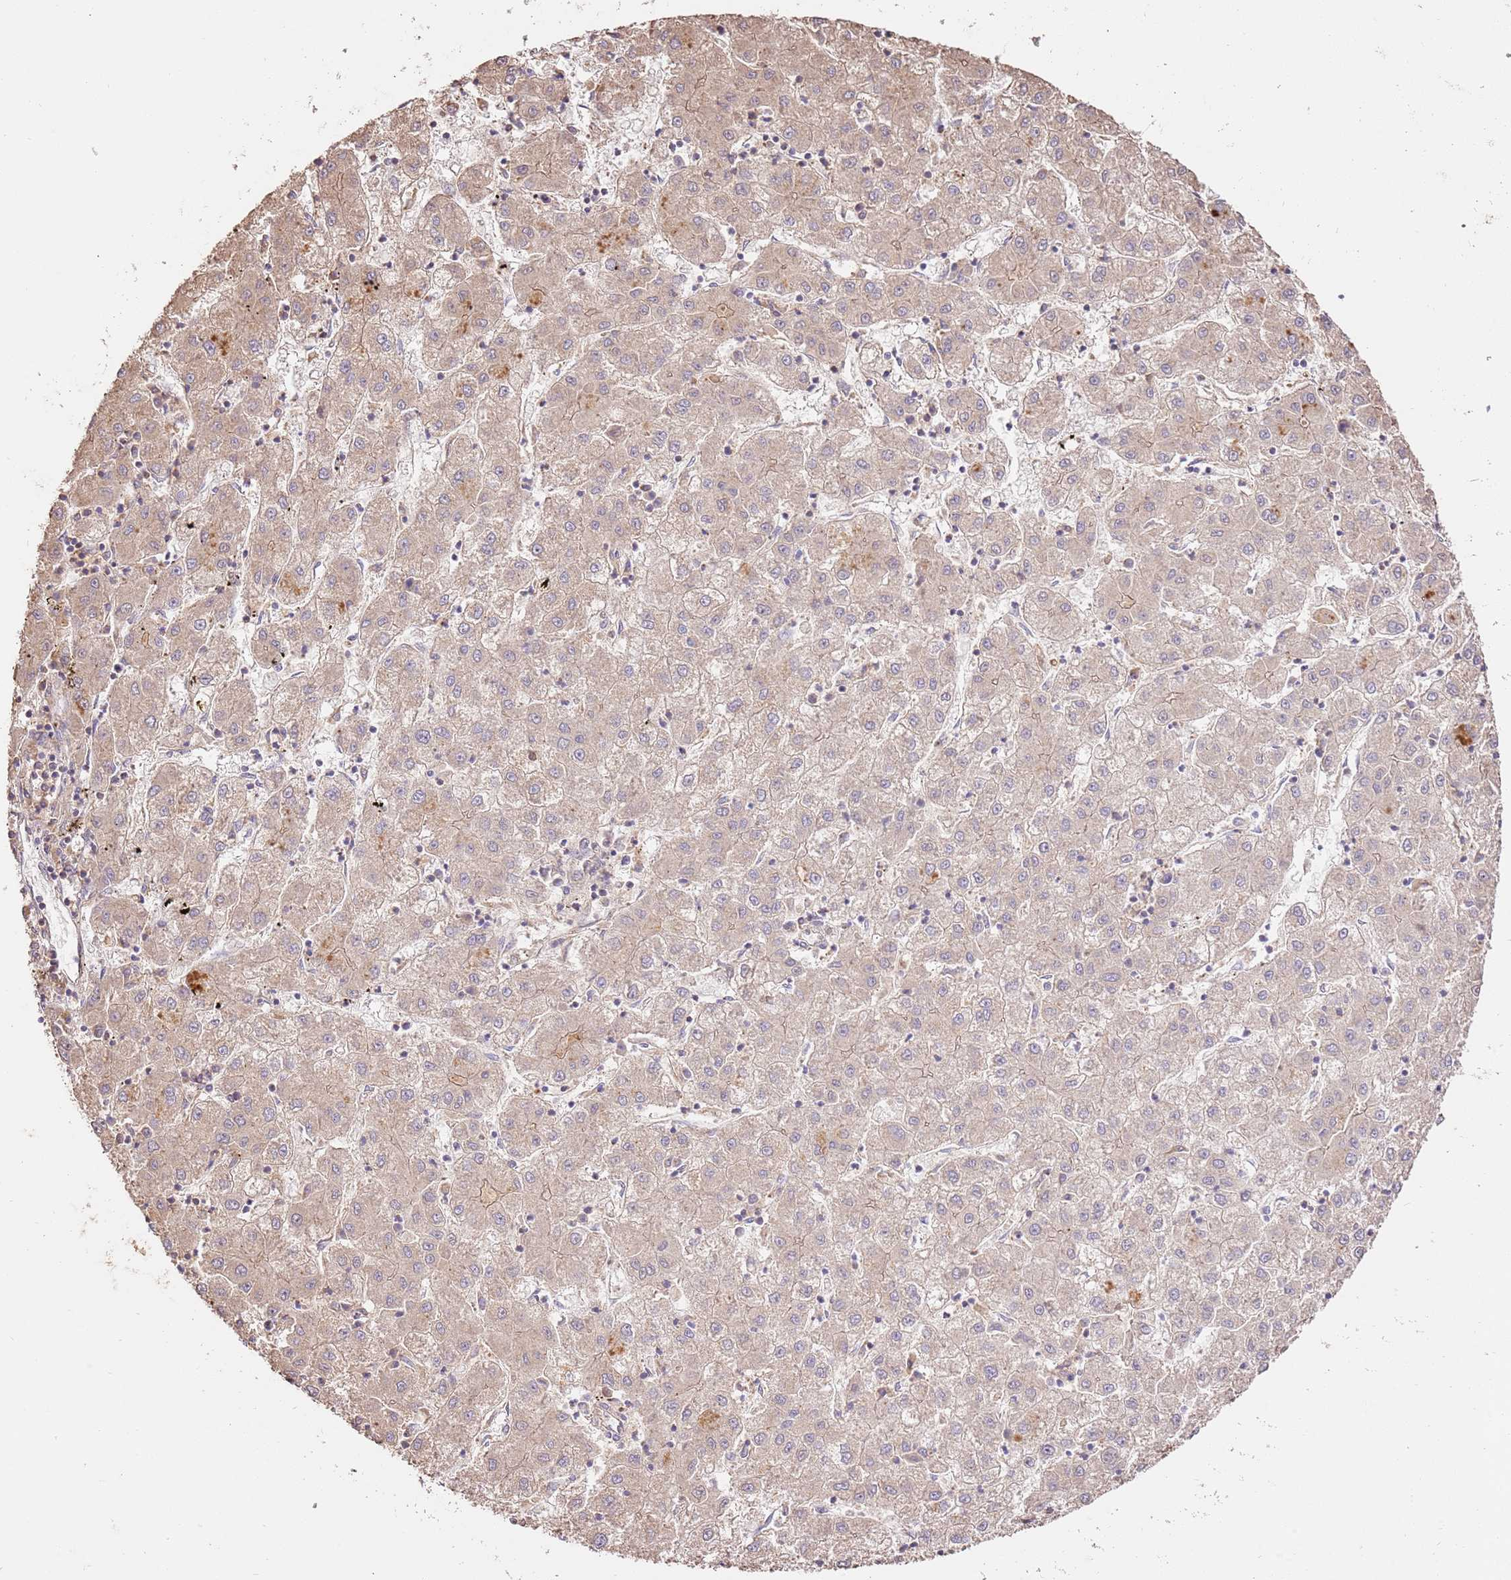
{"staining": {"intensity": "weak", "quantity": "25%-75%", "location": "cytoplasmic/membranous"}, "tissue": "liver cancer", "cell_type": "Tumor cells", "image_type": "cancer", "snomed": [{"axis": "morphology", "description": "Carcinoma, Hepatocellular, NOS"}, {"axis": "topography", "description": "Liver"}], "caption": "IHC (DAB (3,3'-diaminobenzidine)) staining of human liver cancer (hepatocellular carcinoma) exhibits weak cytoplasmic/membranous protein positivity in approximately 25%-75% of tumor cells.", "gene": "CEP55", "patient": {"sex": "male", "age": 72}}